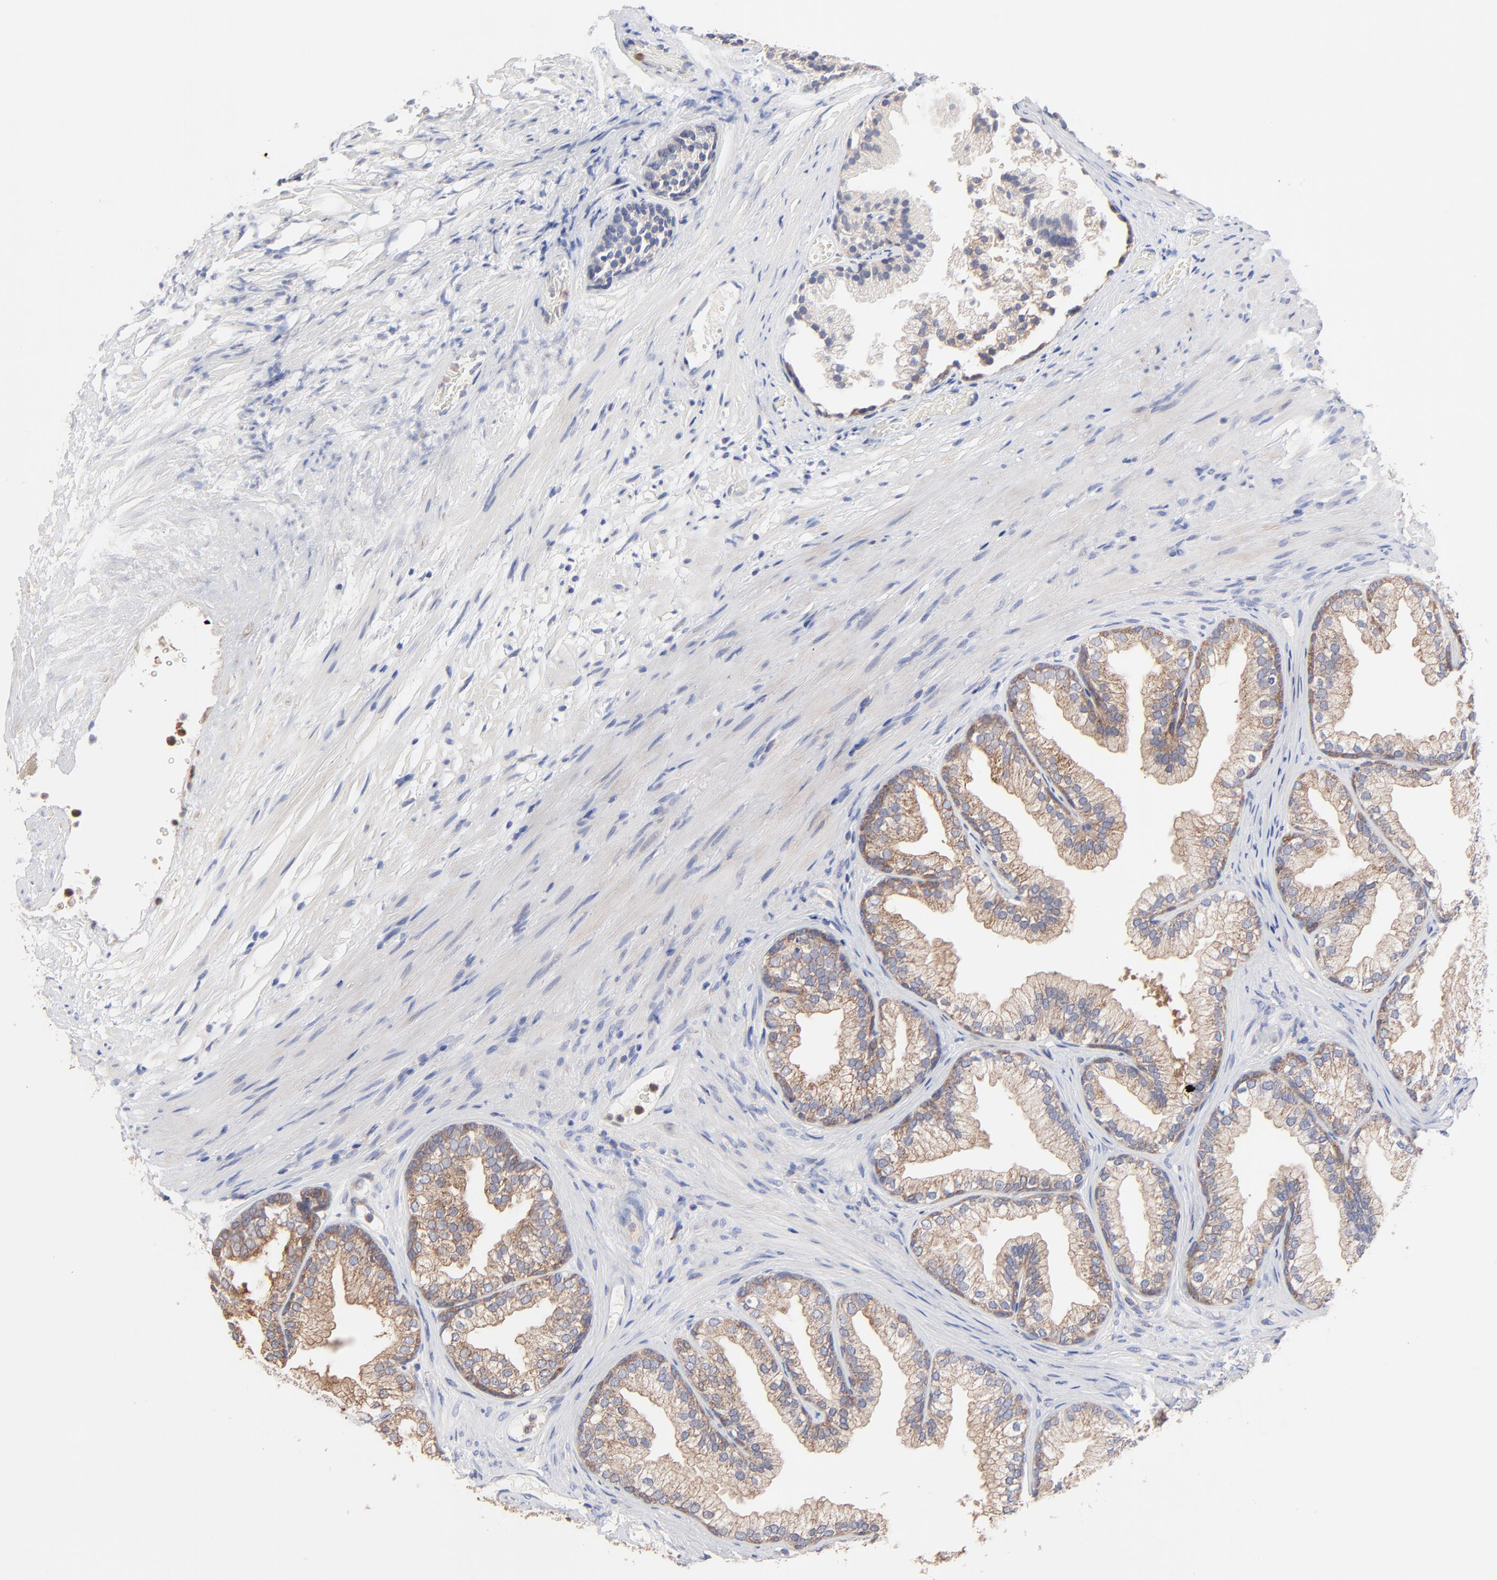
{"staining": {"intensity": "moderate", "quantity": ">75%", "location": "cytoplasmic/membranous"}, "tissue": "prostate", "cell_type": "Glandular cells", "image_type": "normal", "snomed": [{"axis": "morphology", "description": "Normal tissue, NOS"}, {"axis": "topography", "description": "Prostate"}], "caption": "The histopathology image reveals staining of benign prostate, revealing moderate cytoplasmic/membranous protein expression (brown color) within glandular cells.", "gene": "PPFIBP2", "patient": {"sex": "male", "age": 76}}